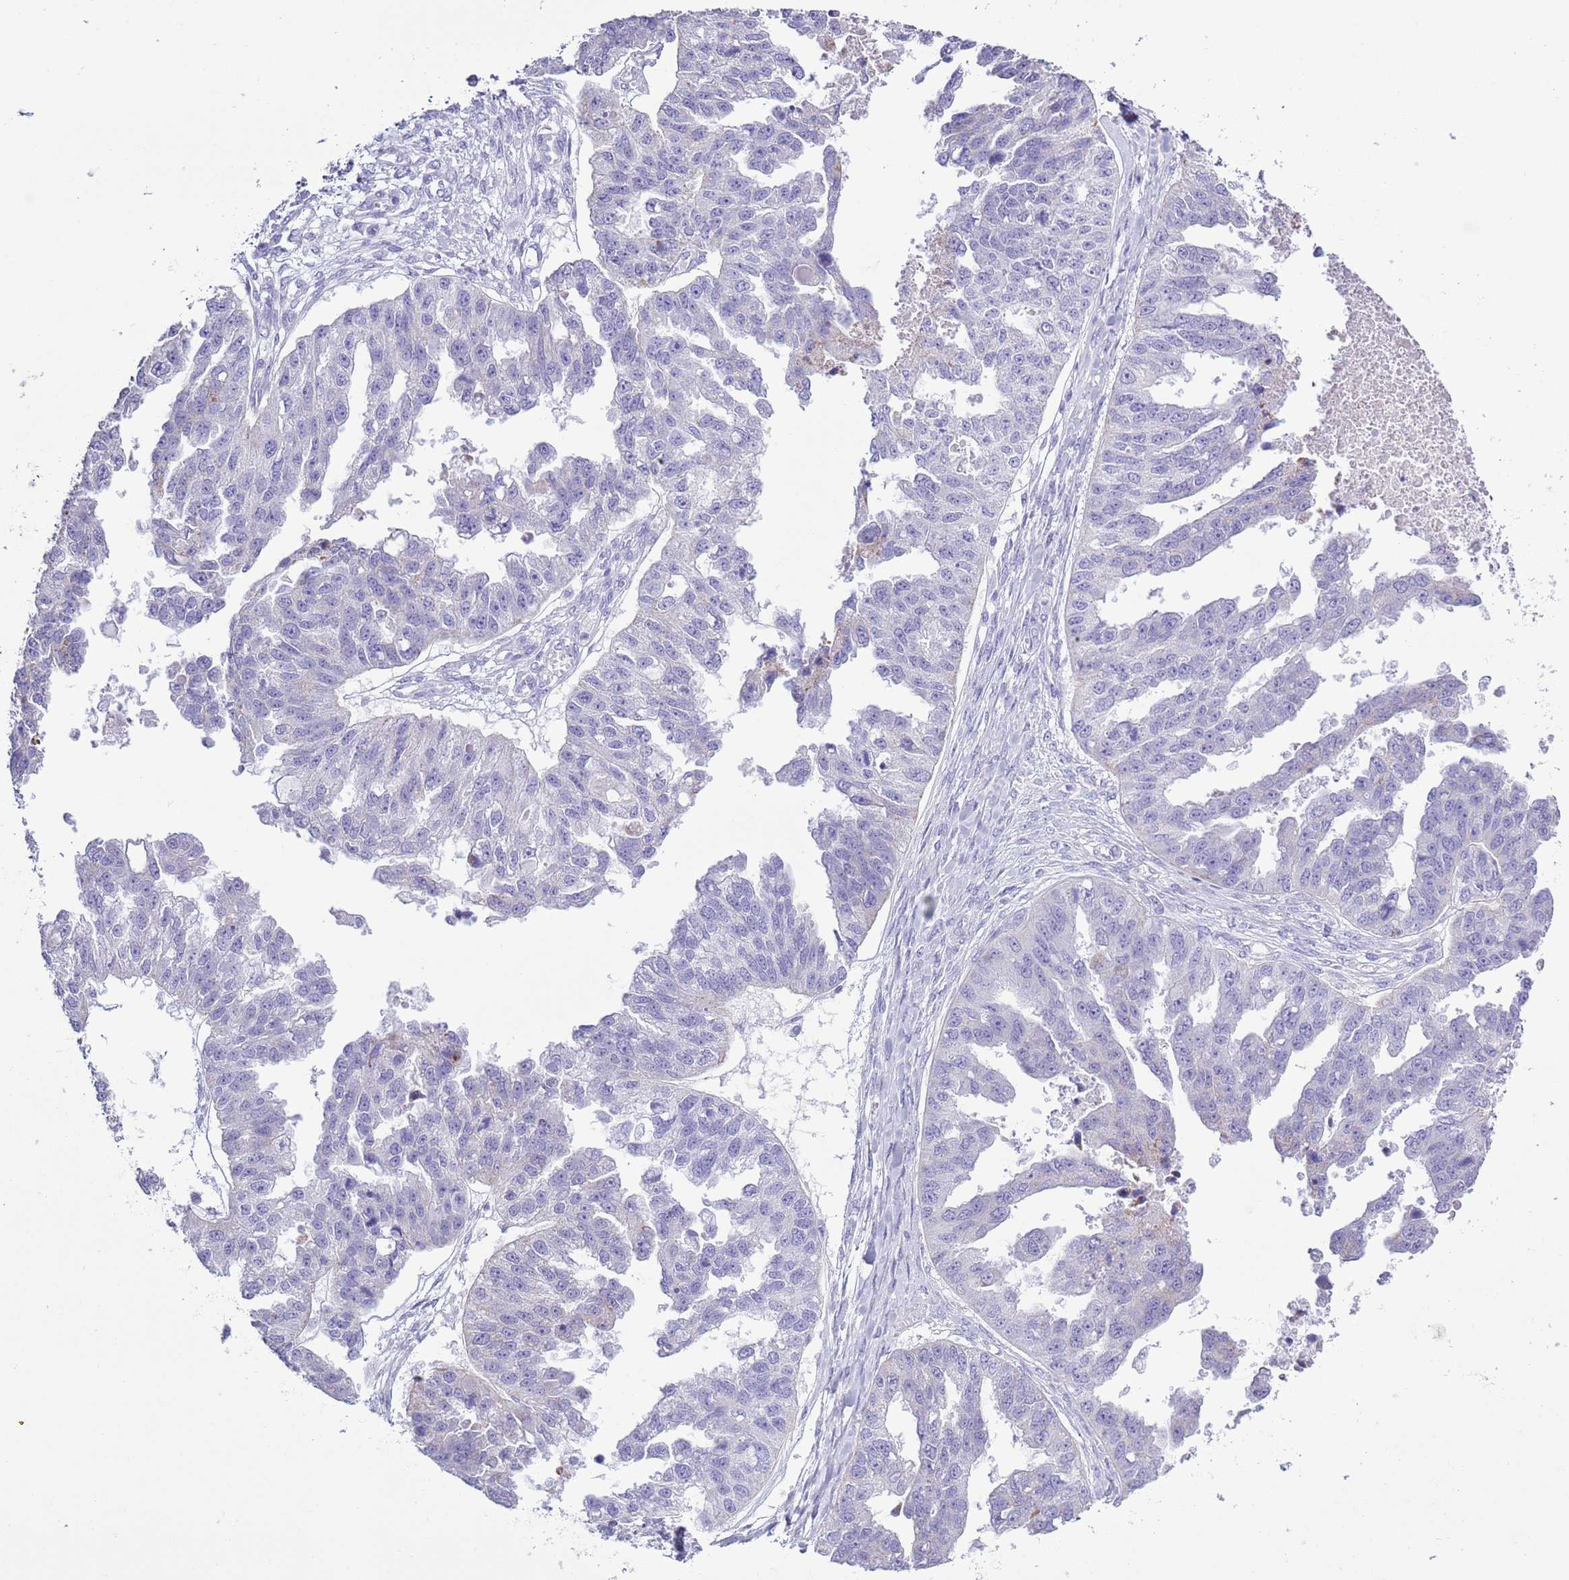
{"staining": {"intensity": "negative", "quantity": "none", "location": "none"}, "tissue": "ovarian cancer", "cell_type": "Tumor cells", "image_type": "cancer", "snomed": [{"axis": "morphology", "description": "Cystadenocarcinoma, serous, NOS"}, {"axis": "topography", "description": "Ovary"}], "caption": "The IHC image has no significant expression in tumor cells of ovarian cancer tissue. Nuclei are stained in blue.", "gene": "MOCOS", "patient": {"sex": "female", "age": 58}}